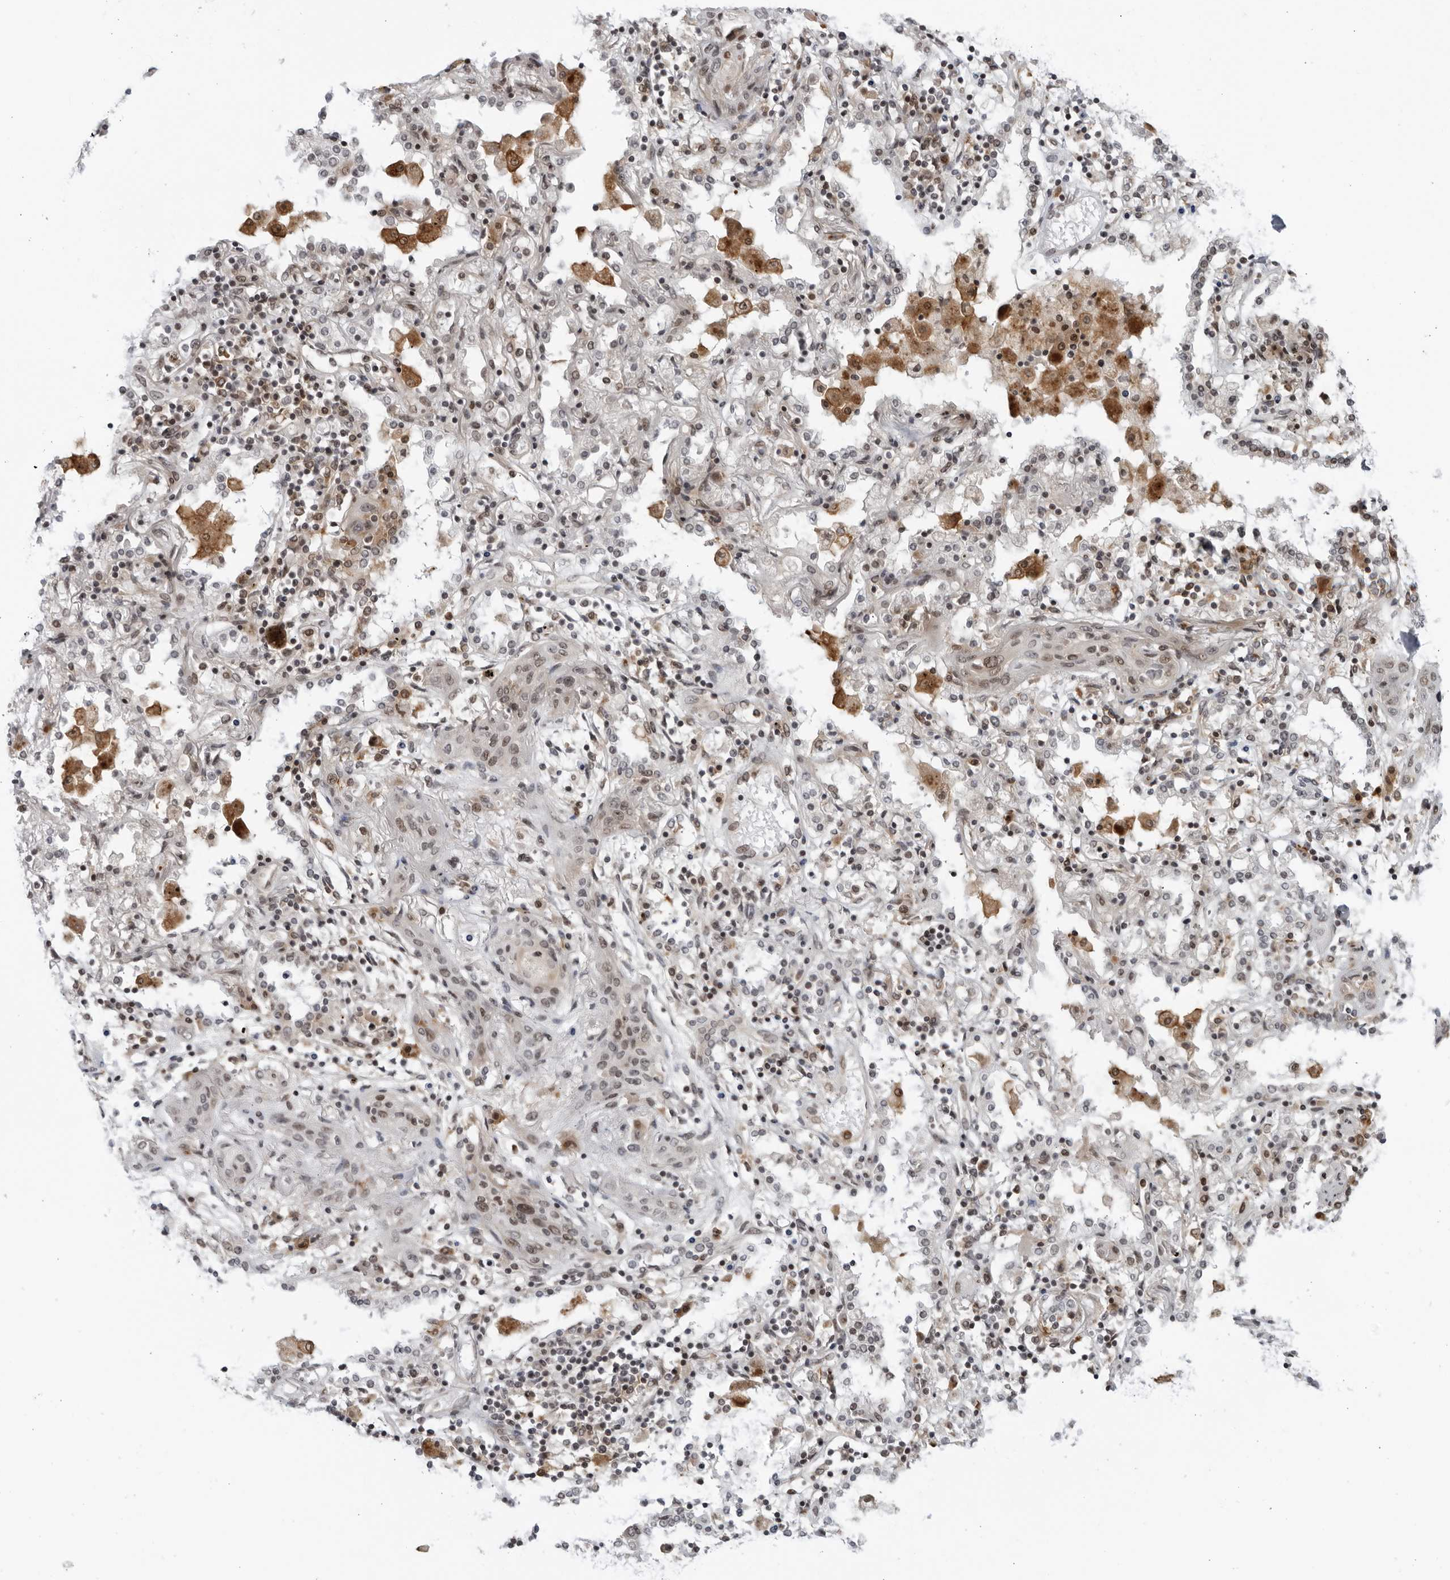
{"staining": {"intensity": "negative", "quantity": "none", "location": "none"}, "tissue": "lung cancer", "cell_type": "Tumor cells", "image_type": "cancer", "snomed": [{"axis": "morphology", "description": "Squamous cell carcinoma, NOS"}, {"axis": "topography", "description": "Lung"}], "caption": "The image demonstrates no significant expression in tumor cells of lung cancer.", "gene": "DTL", "patient": {"sex": "female", "age": 47}}